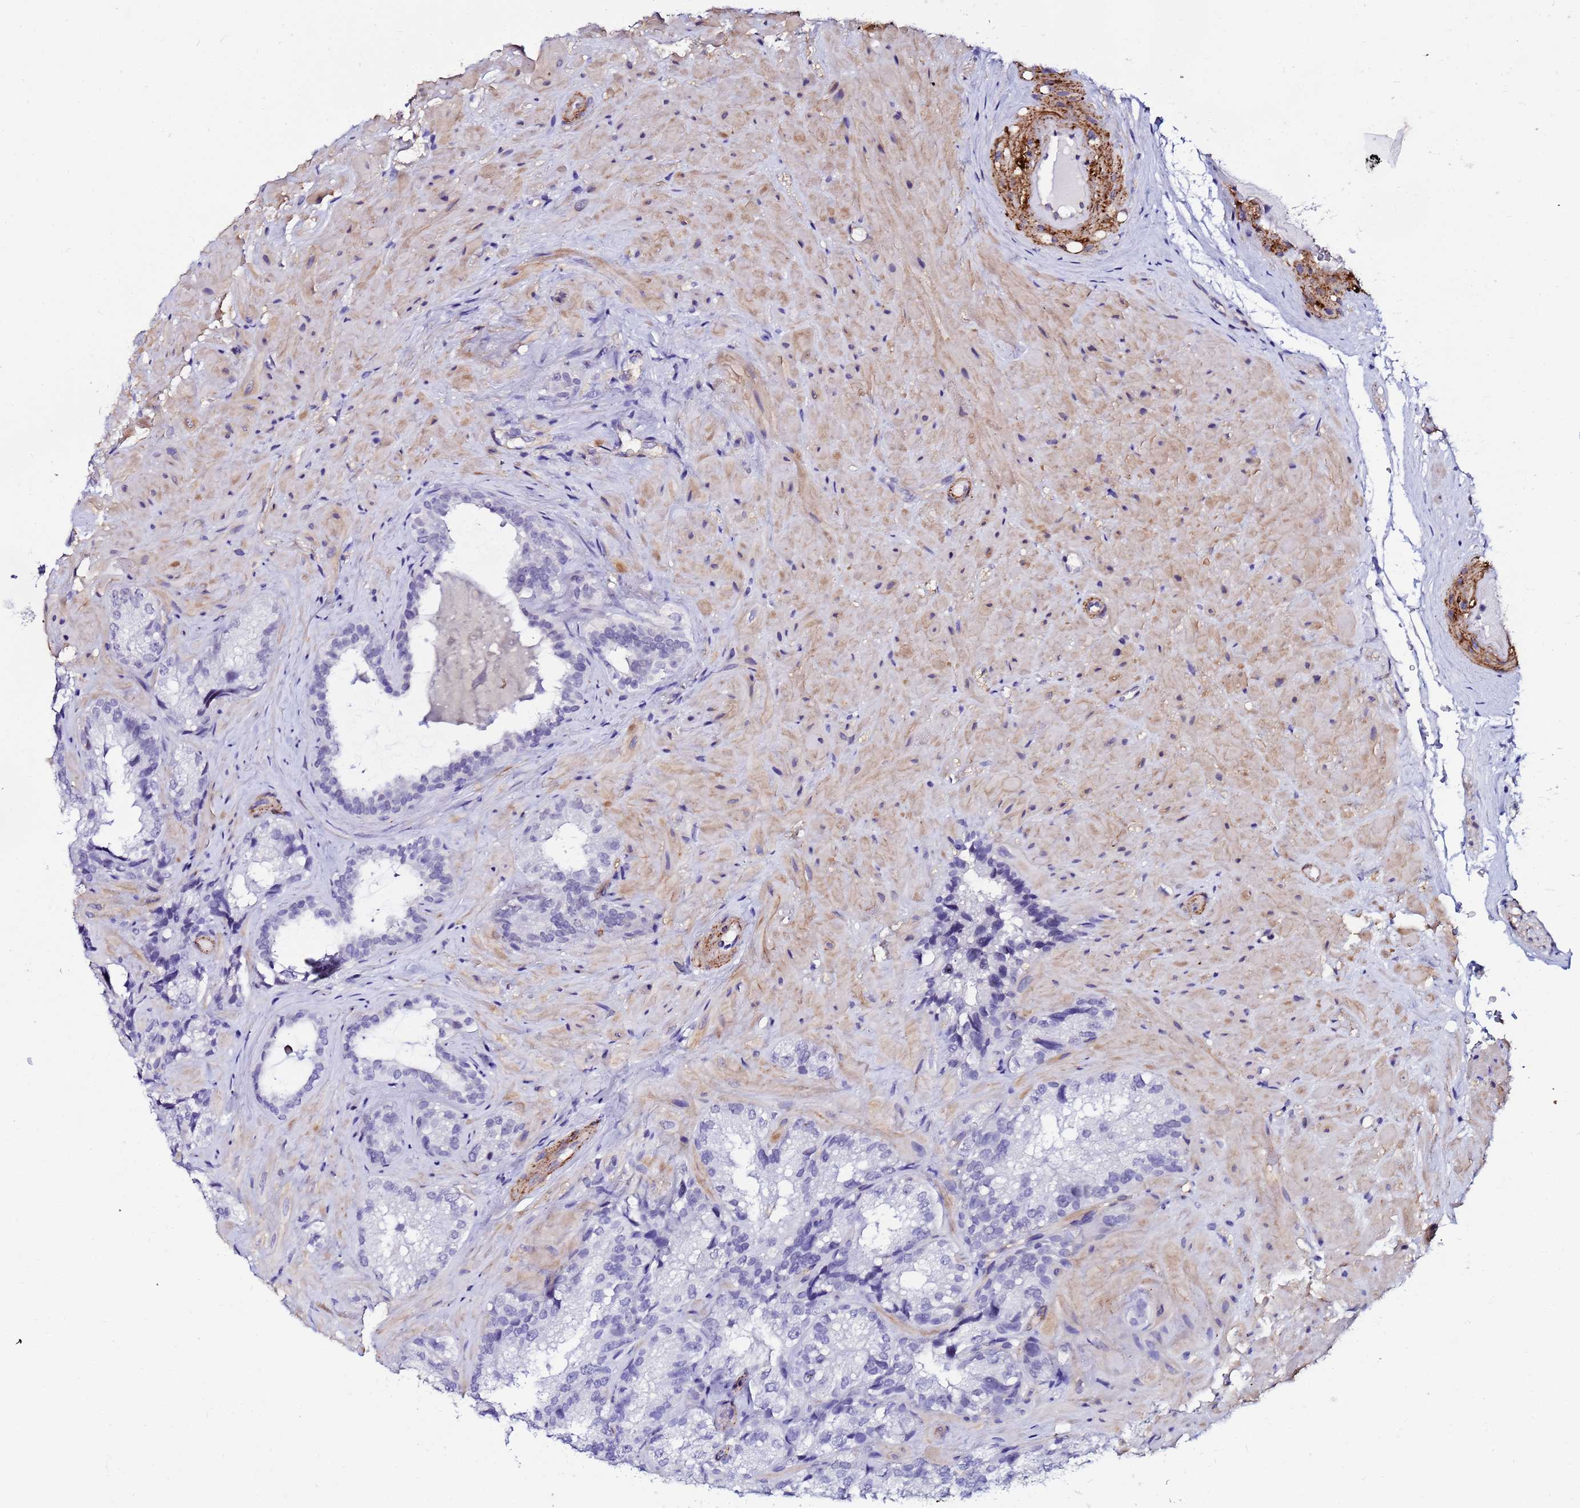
{"staining": {"intensity": "negative", "quantity": "none", "location": "none"}, "tissue": "seminal vesicle", "cell_type": "Glandular cells", "image_type": "normal", "snomed": [{"axis": "morphology", "description": "Normal tissue, NOS"}, {"axis": "topography", "description": "Seminal veicle"}], "caption": "The micrograph displays no staining of glandular cells in unremarkable seminal vesicle.", "gene": "DEFB104A", "patient": {"sex": "male", "age": 58}}